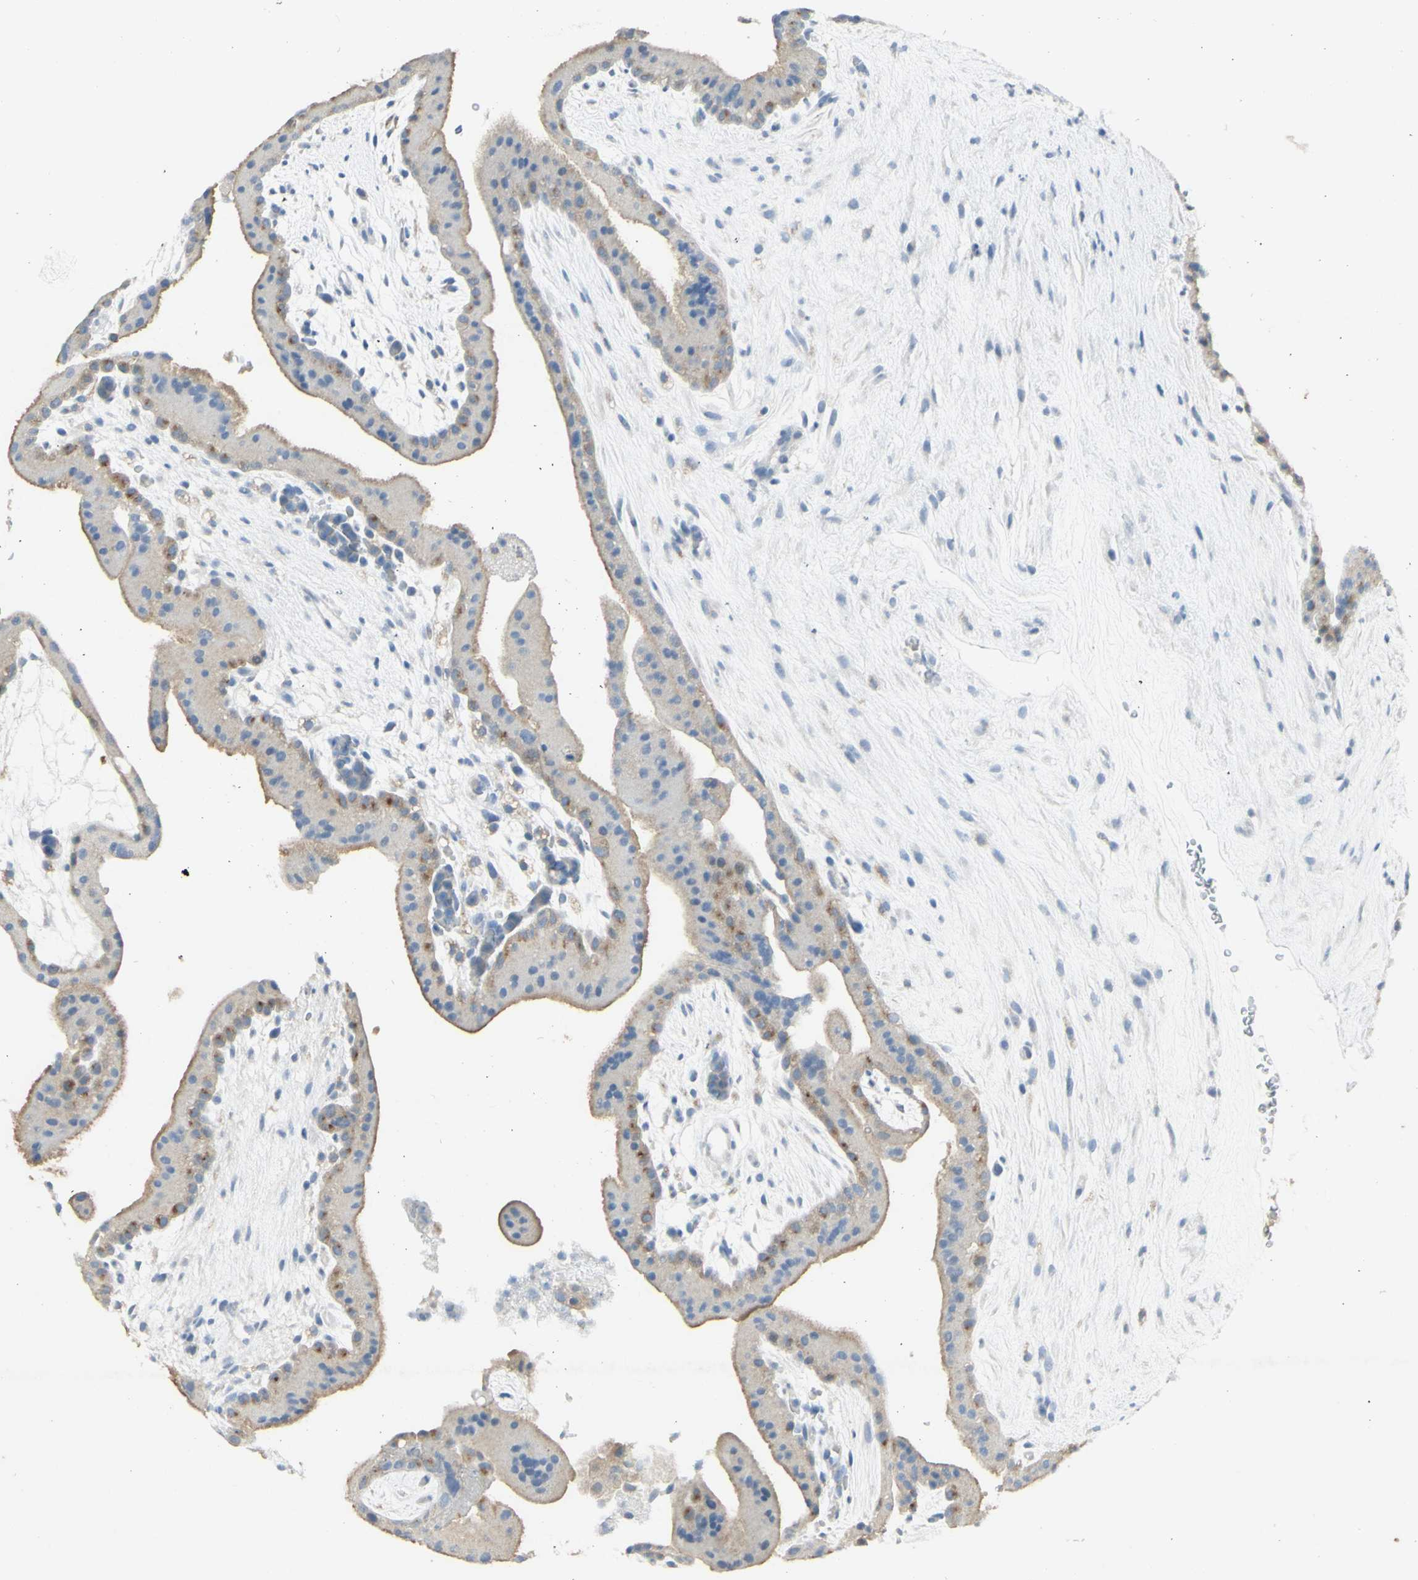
{"staining": {"intensity": "negative", "quantity": "none", "location": "none"}, "tissue": "placenta", "cell_type": "Decidual cells", "image_type": "normal", "snomed": [{"axis": "morphology", "description": "Normal tissue, NOS"}, {"axis": "topography", "description": "Placenta"}], "caption": "IHC of unremarkable human placenta reveals no expression in decidual cells. The staining was performed using DAB (3,3'-diaminobenzidine) to visualize the protein expression in brown, while the nuclei were stained in blue with hematoxylin (Magnification: 20x).", "gene": "ATP6V1B1", "patient": {"sex": "female", "age": 19}}